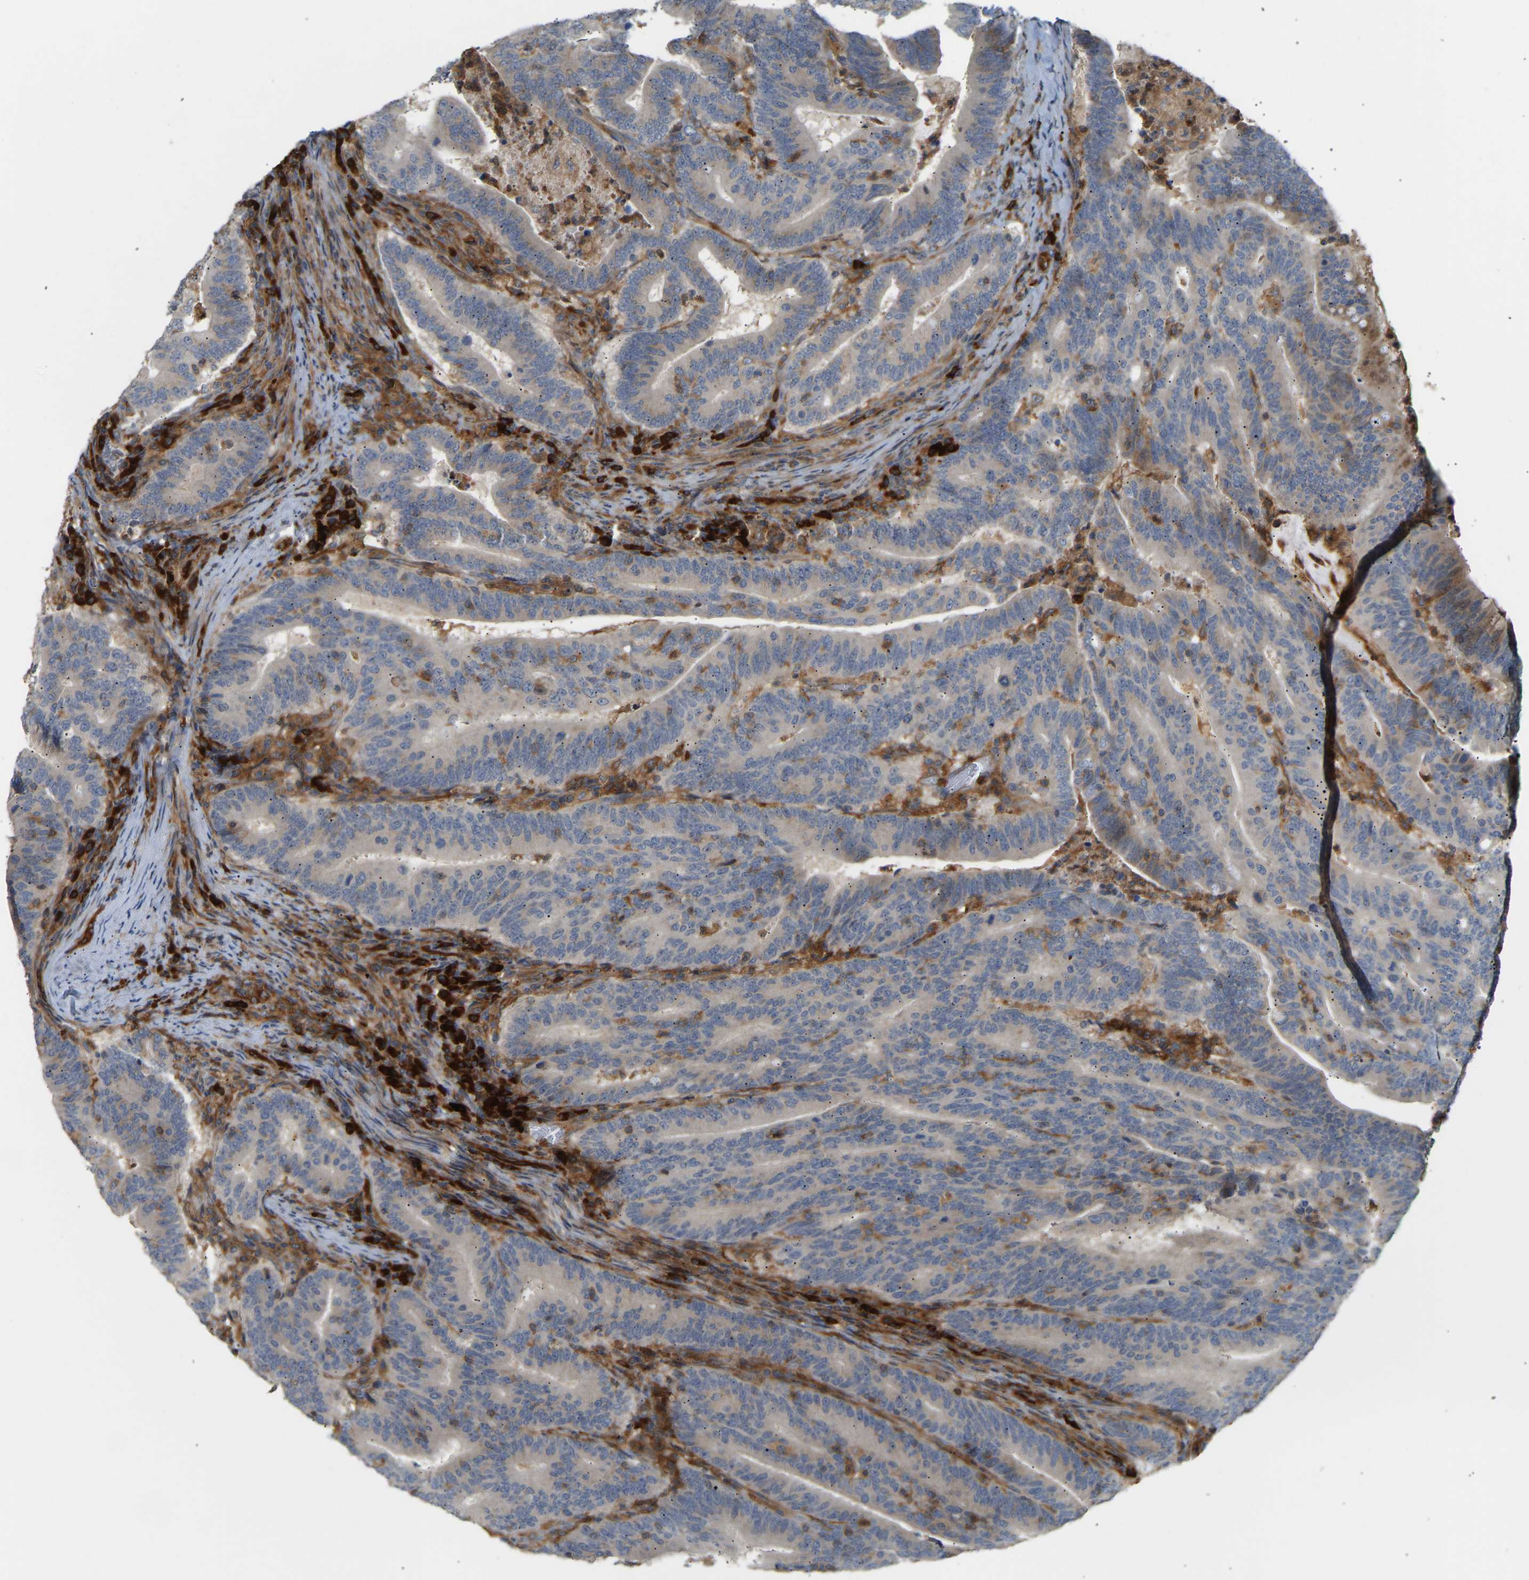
{"staining": {"intensity": "moderate", "quantity": "<25%", "location": "cytoplasmic/membranous"}, "tissue": "colorectal cancer", "cell_type": "Tumor cells", "image_type": "cancer", "snomed": [{"axis": "morphology", "description": "Adenocarcinoma, NOS"}, {"axis": "topography", "description": "Colon"}], "caption": "Adenocarcinoma (colorectal) stained with a brown dye exhibits moderate cytoplasmic/membranous positive positivity in about <25% of tumor cells.", "gene": "PLCG2", "patient": {"sex": "female", "age": 66}}